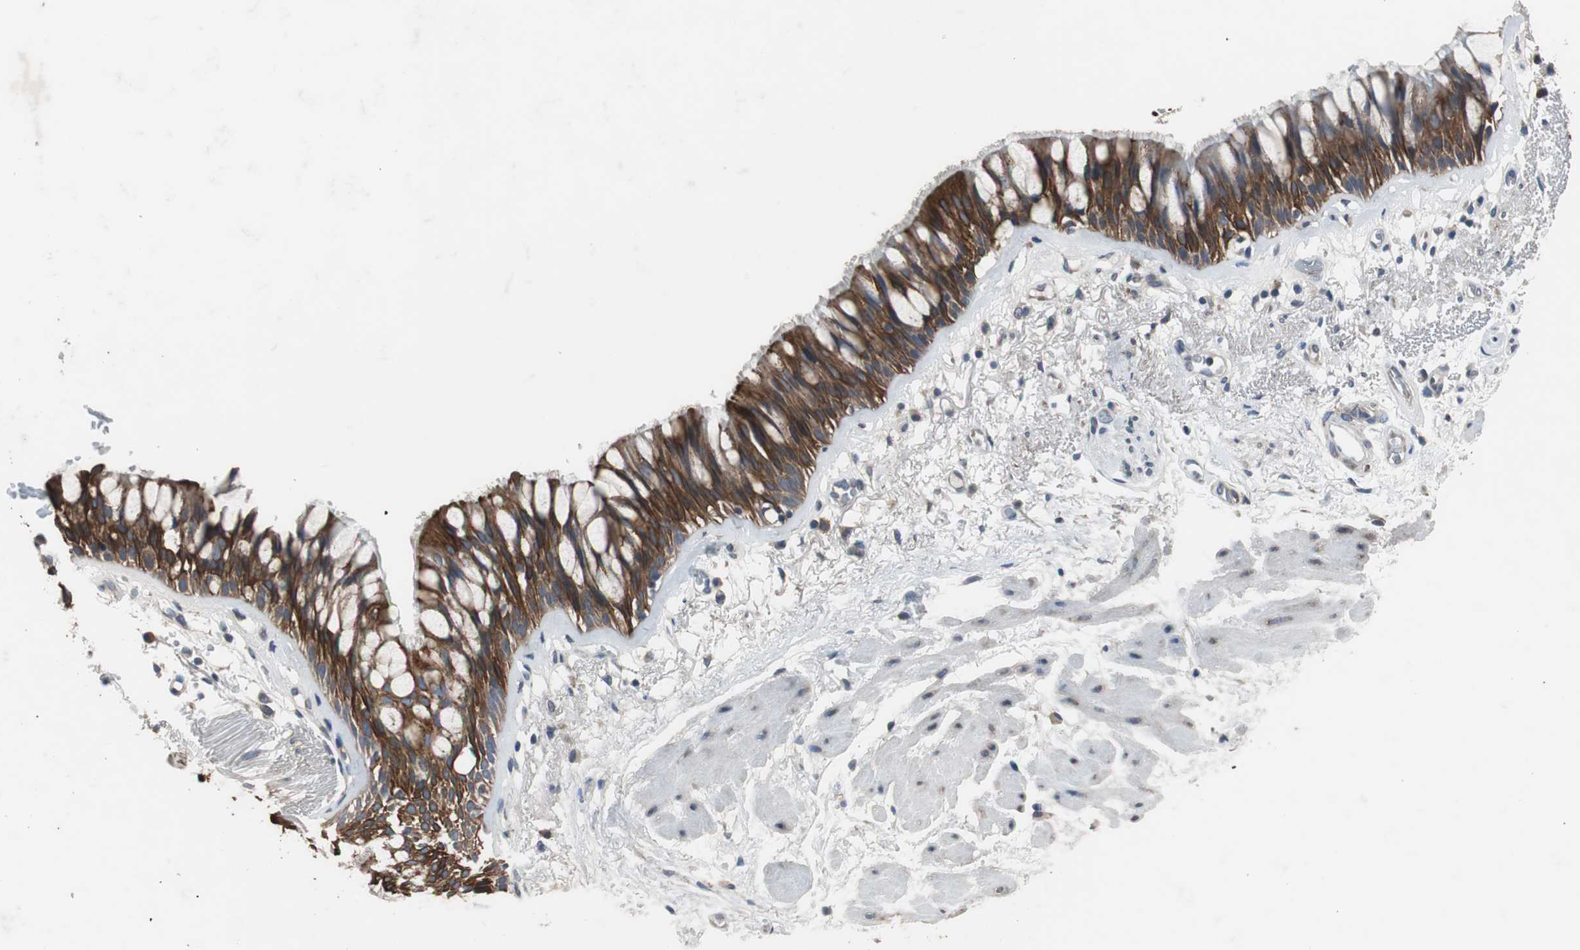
{"staining": {"intensity": "strong", "quantity": ">75%", "location": "cytoplasmic/membranous"}, "tissue": "bronchus", "cell_type": "Respiratory epithelial cells", "image_type": "normal", "snomed": [{"axis": "morphology", "description": "Normal tissue, NOS"}, {"axis": "topography", "description": "Bronchus"}], "caption": "Approximately >75% of respiratory epithelial cells in unremarkable bronchus reveal strong cytoplasmic/membranous protein positivity as visualized by brown immunohistochemical staining.", "gene": "USP10", "patient": {"sex": "male", "age": 66}}